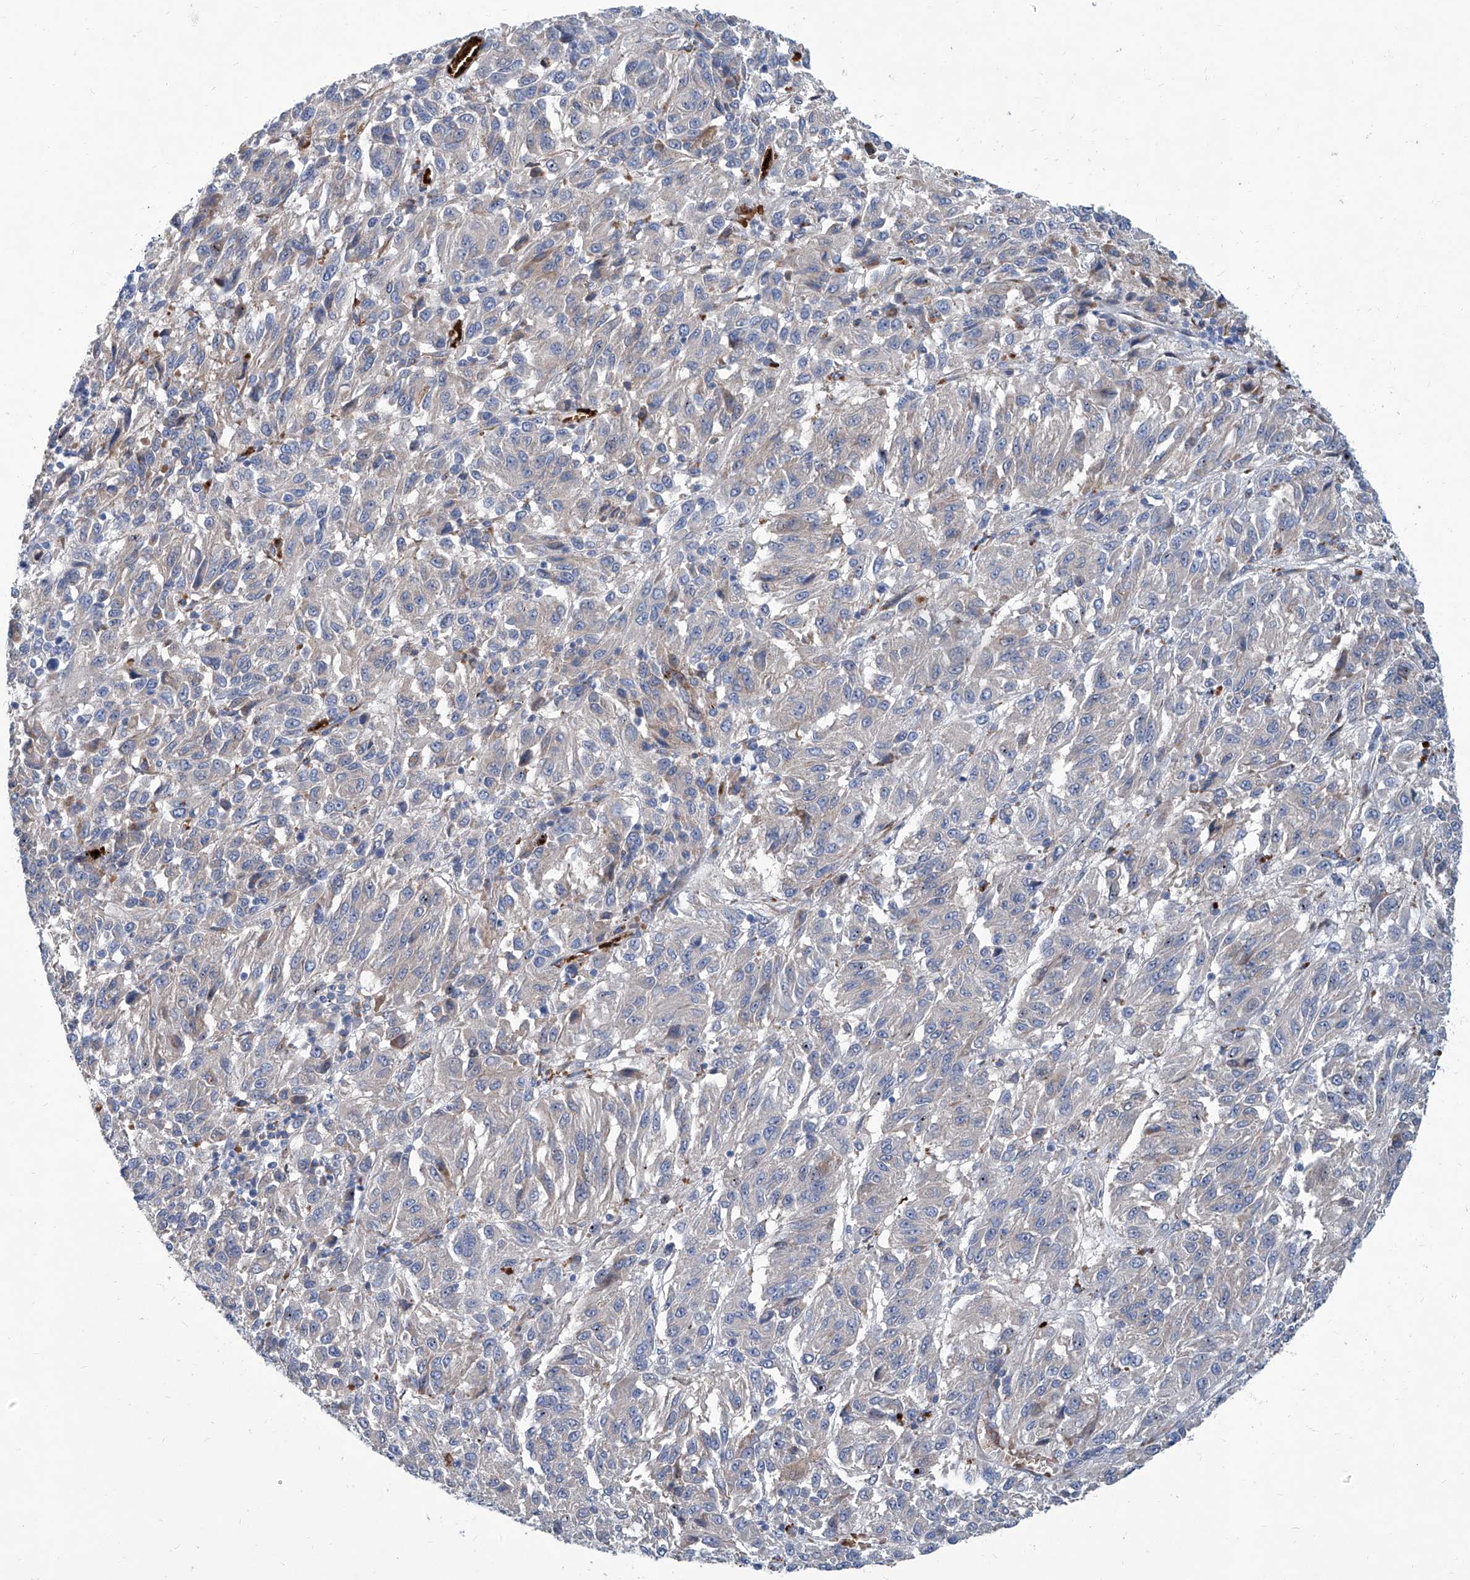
{"staining": {"intensity": "negative", "quantity": "none", "location": "none"}, "tissue": "melanoma", "cell_type": "Tumor cells", "image_type": "cancer", "snomed": [{"axis": "morphology", "description": "Malignant melanoma, Metastatic site"}, {"axis": "topography", "description": "Lung"}], "caption": "Immunohistochemistry (IHC) of human malignant melanoma (metastatic site) displays no staining in tumor cells.", "gene": "FPR2", "patient": {"sex": "male", "age": 64}}